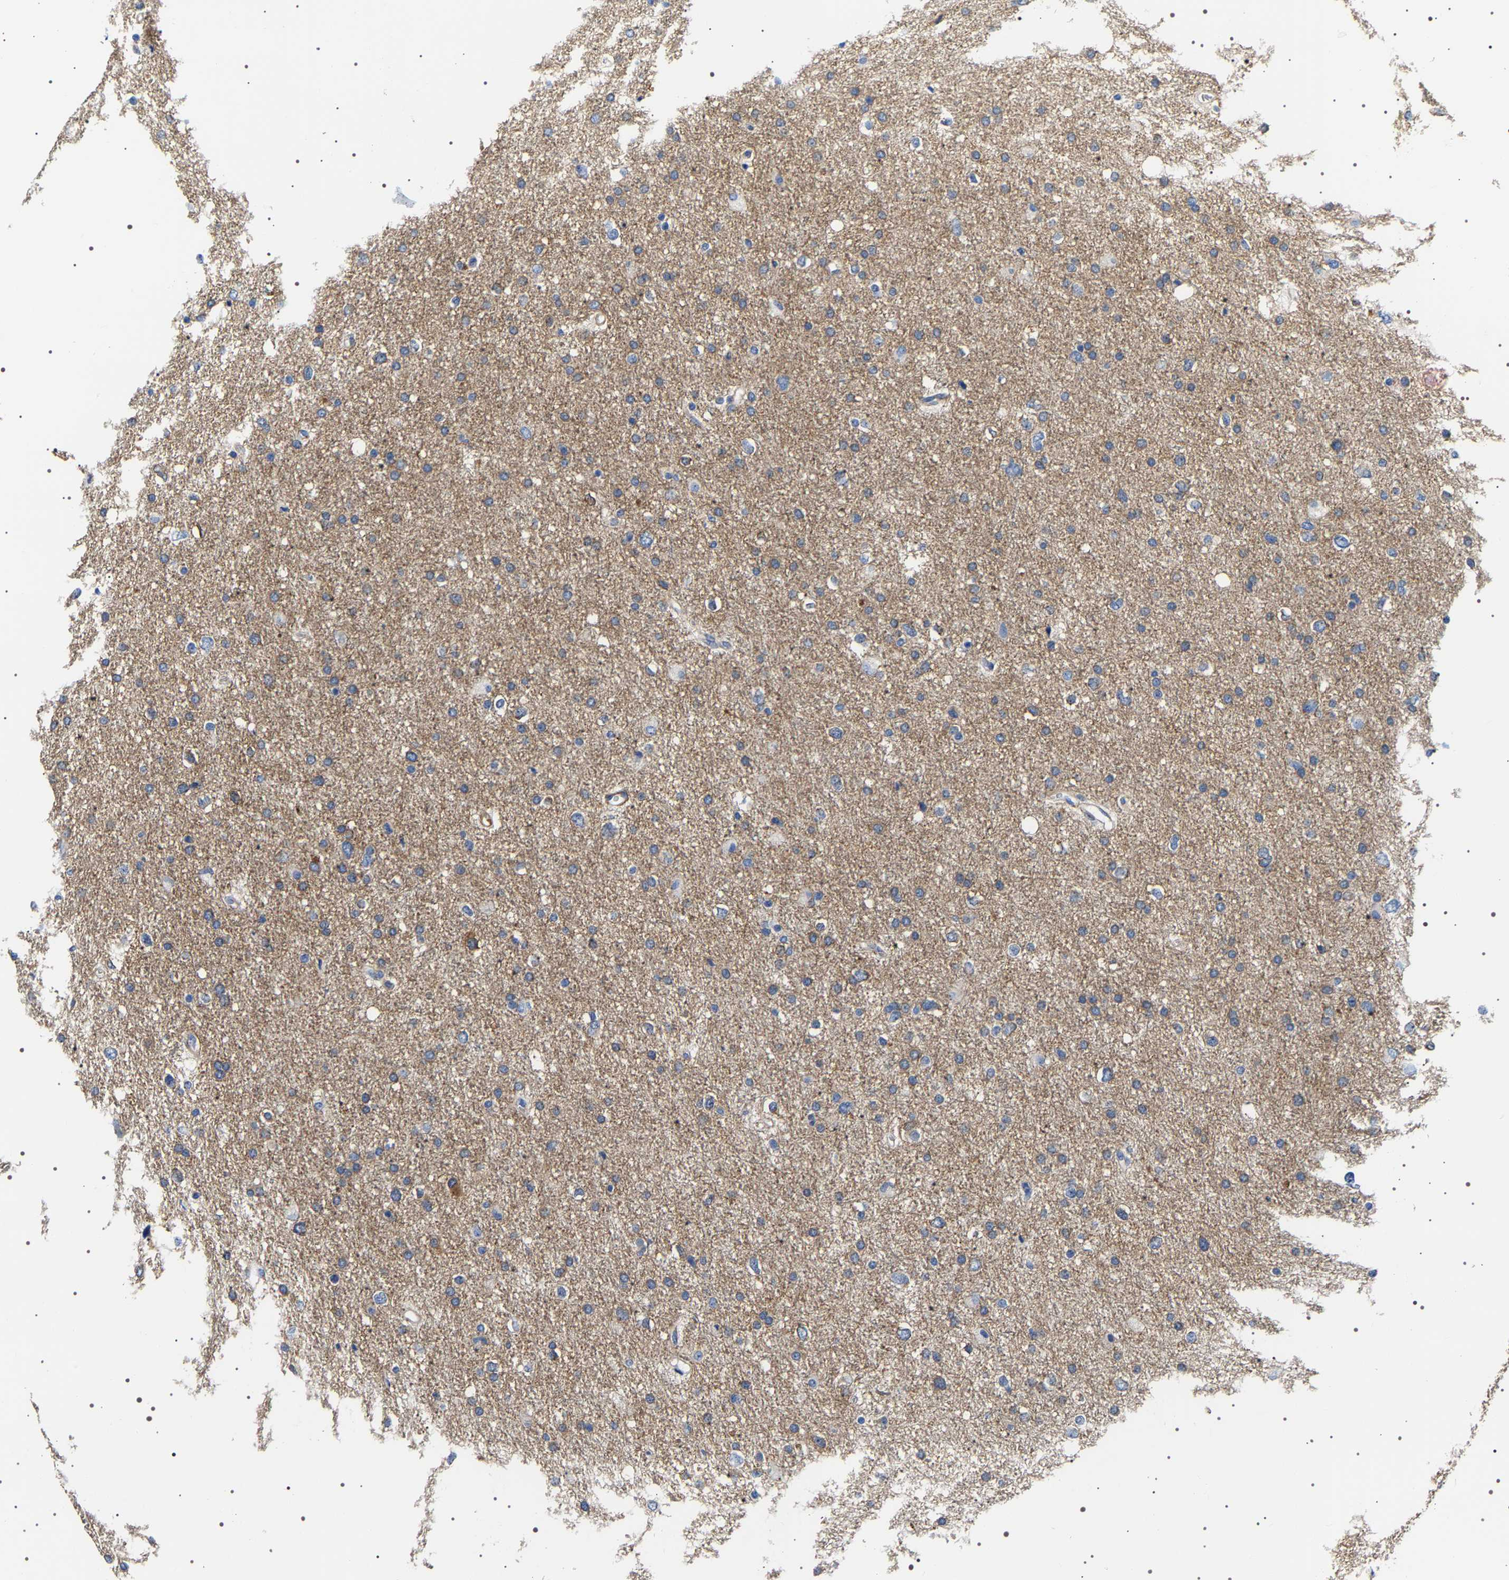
{"staining": {"intensity": "weak", "quantity": ">75%", "location": "cytoplasmic/membranous"}, "tissue": "glioma", "cell_type": "Tumor cells", "image_type": "cancer", "snomed": [{"axis": "morphology", "description": "Glioma, malignant, Low grade"}, {"axis": "topography", "description": "Brain"}], "caption": "IHC histopathology image of malignant low-grade glioma stained for a protein (brown), which exhibits low levels of weak cytoplasmic/membranous positivity in about >75% of tumor cells.", "gene": "SQLE", "patient": {"sex": "female", "age": 37}}